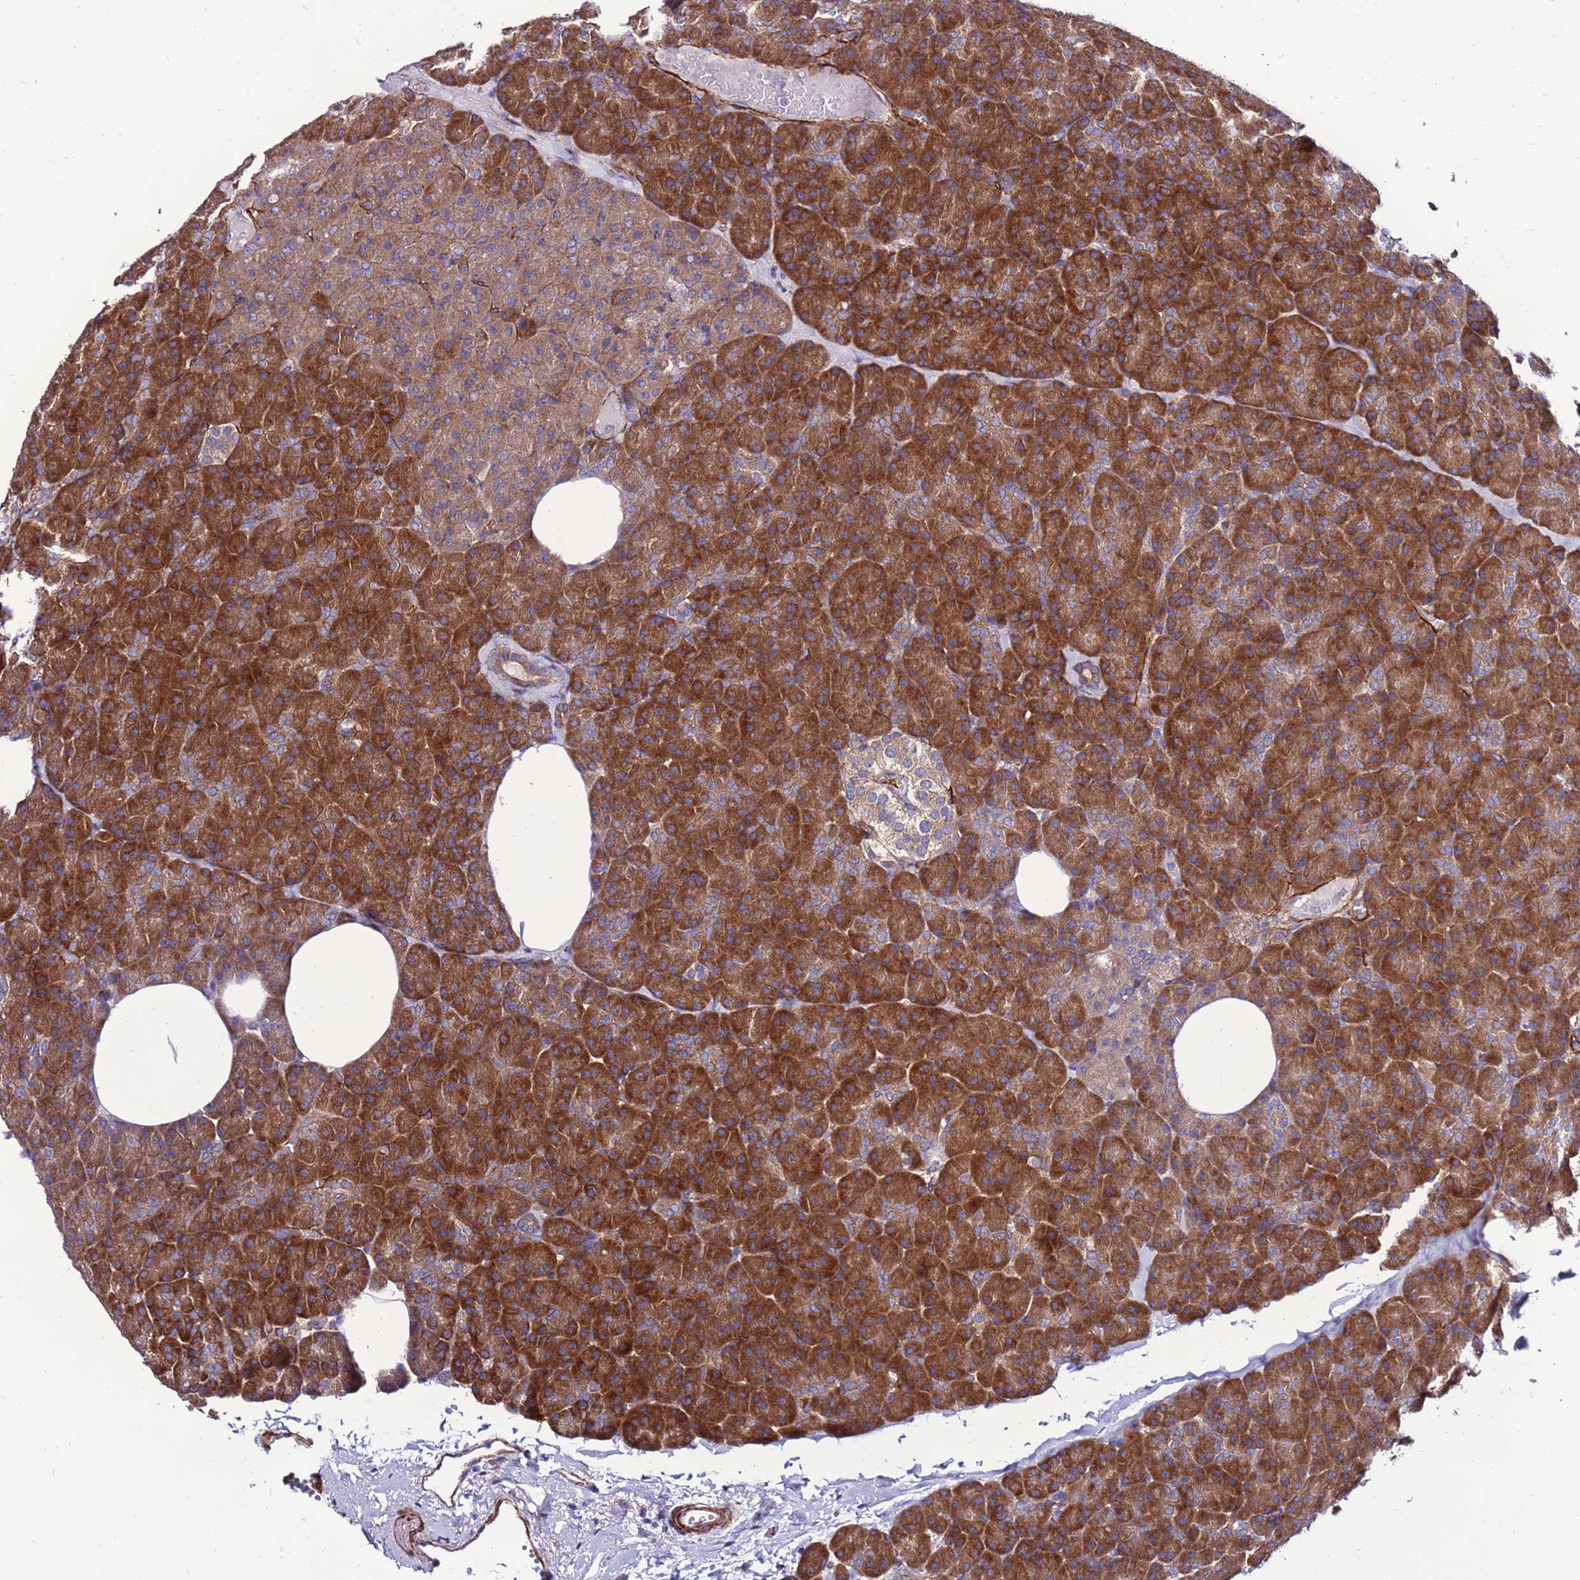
{"staining": {"intensity": "strong", "quantity": ">75%", "location": "cytoplasmic/membranous"}, "tissue": "pancreas", "cell_type": "Exocrine glandular cells", "image_type": "normal", "snomed": [{"axis": "morphology", "description": "Normal tissue, NOS"}, {"axis": "morphology", "description": "Carcinoid, malignant, NOS"}, {"axis": "topography", "description": "Pancreas"}], "caption": "Immunohistochemical staining of normal human pancreas reveals >75% levels of strong cytoplasmic/membranous protein positivity in approximately >75% of exocrine glandular cells.", "gene": "EI24", "patient": {"sex": "female", "age": 35}}